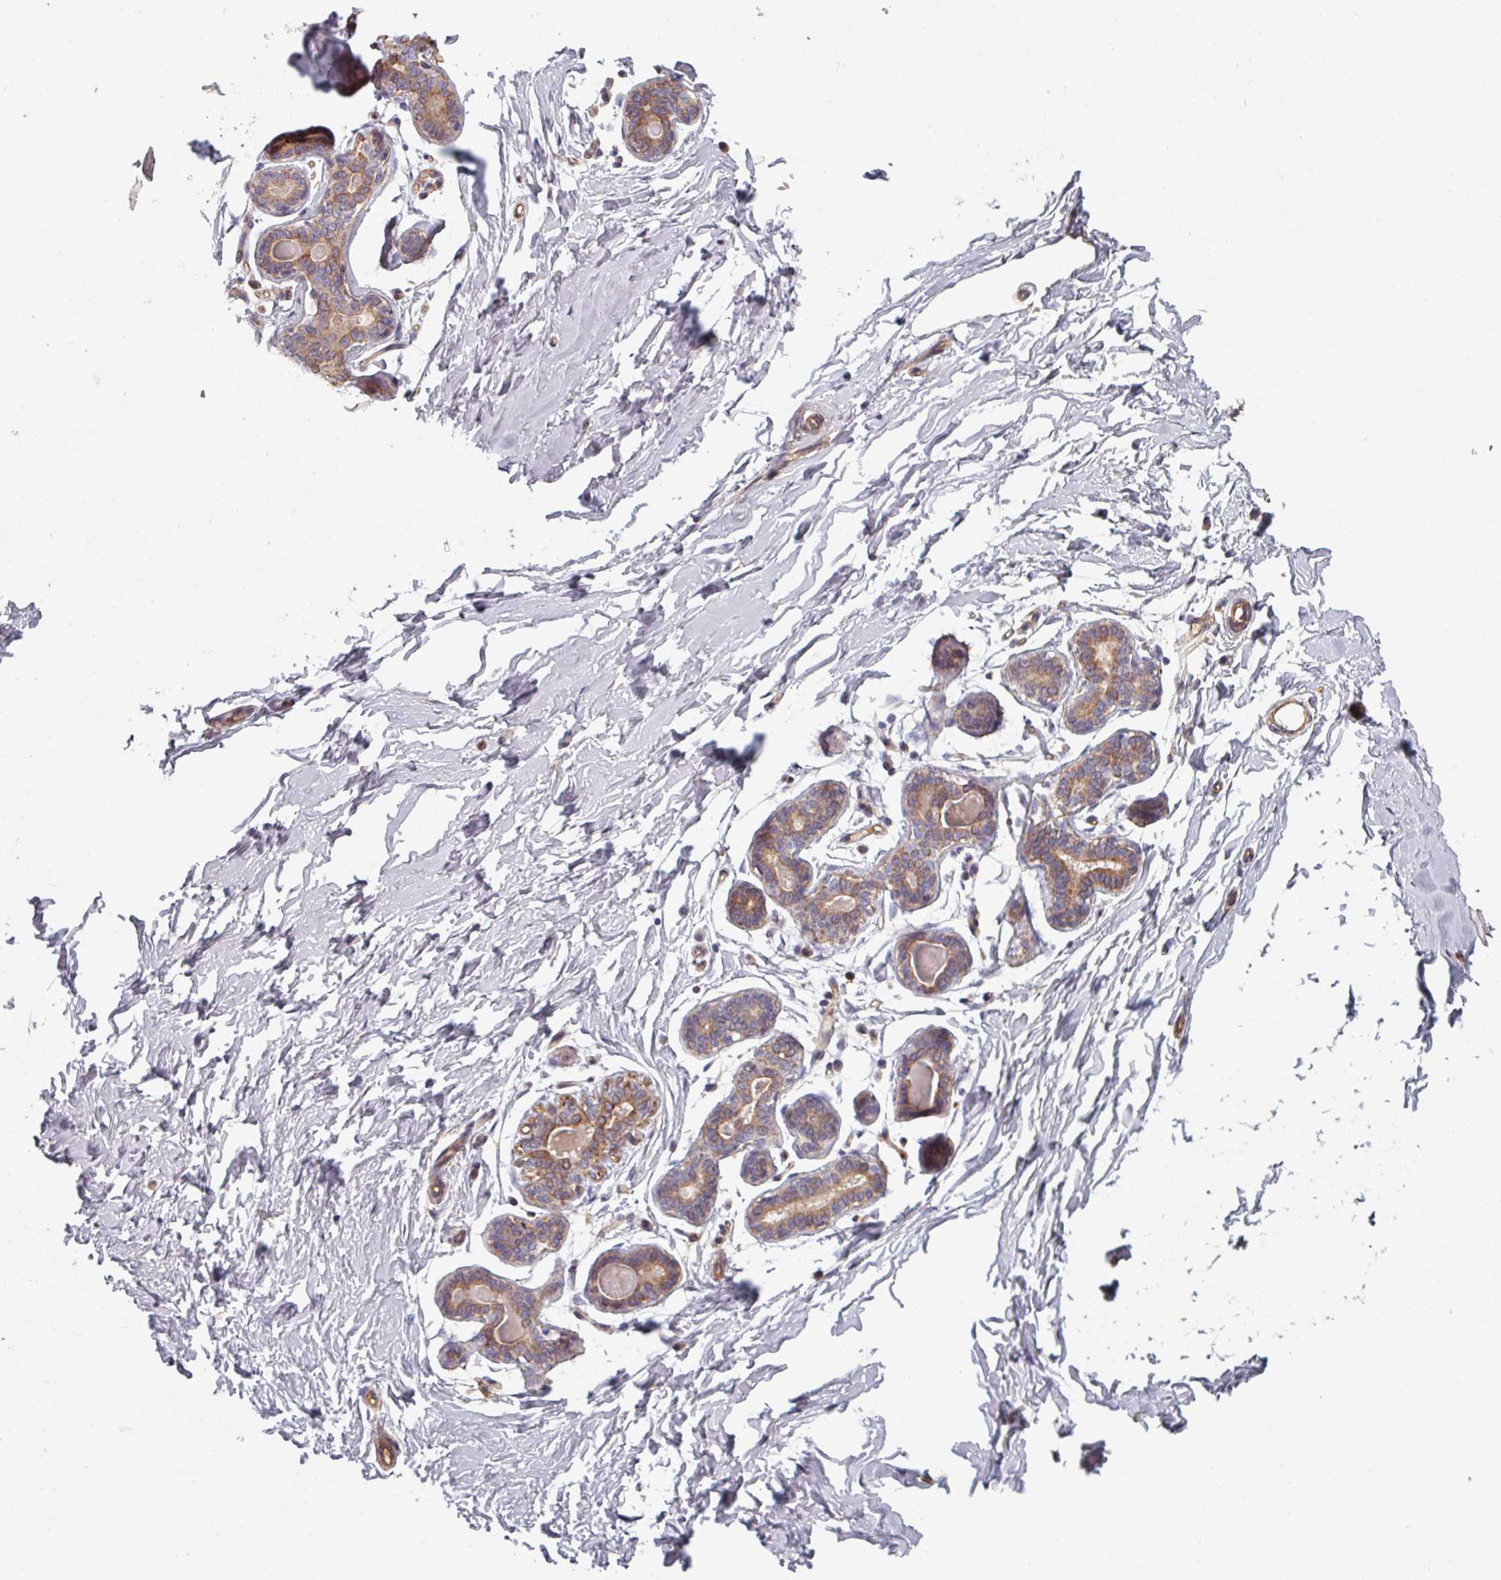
{"staining": {"intensity": "negative", "quantity": "none", "location": "none"}, "tissue": "breast", "cell_type": "Adipocytes", "image_type": "normal", "snomed": [{"axis": "morphology", "description": "Normal tissue, NOS"}, {"axis": "topography", "description": "Breast"}], "caption": "IHC of normal human breast shows no expression in adipocytes. (DAB IHC visualized using brightfield microscopy, high magnification).", "gene": "C4BPB", "patient": {"sex": "female", "age": 23}}